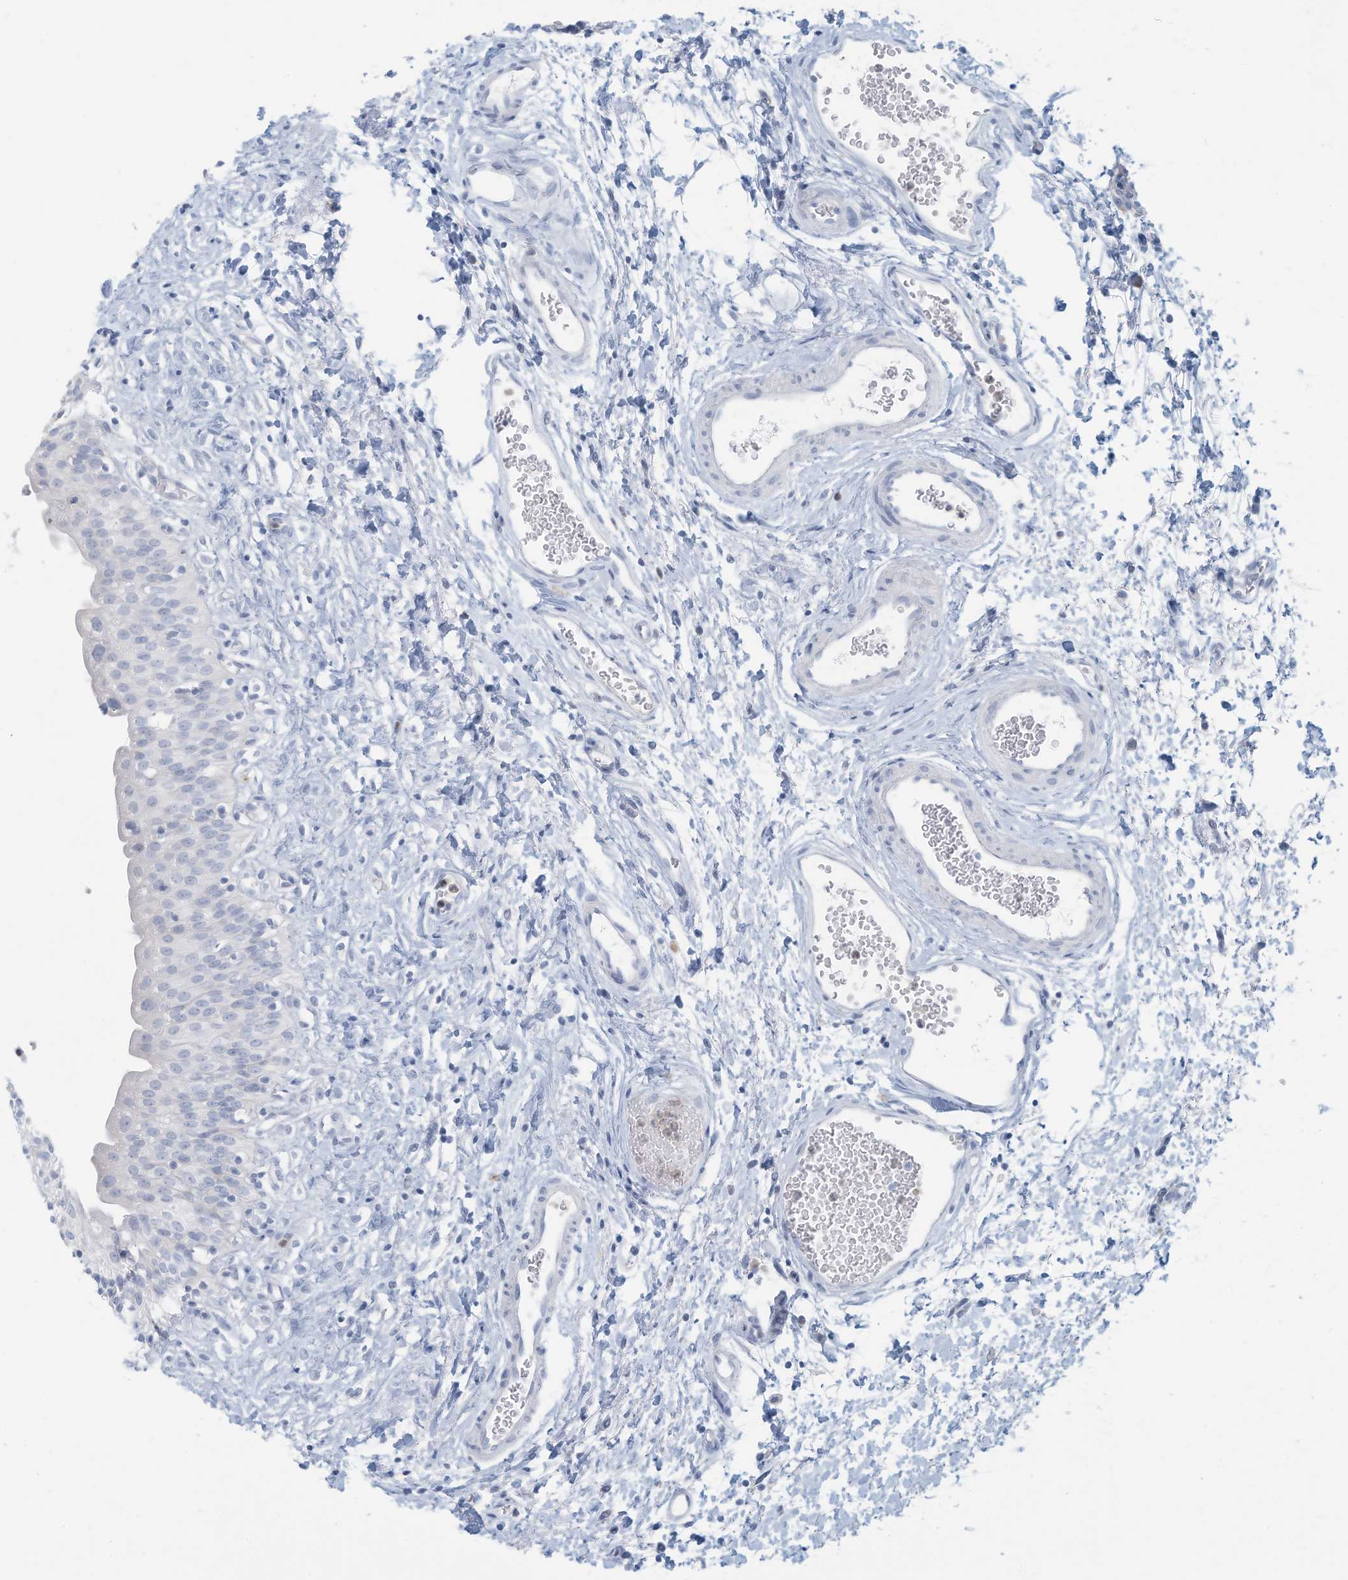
{"staining": {"intensity": "negative", "quantity": "none", "location": "none"}, "tissue": "urinary bladder", "cell_type": "Urothelial cells", "image_type": "normal", "snomed": [{"axis": "morphology", "description": "Normal tissue, NOS"}, {"axis": "topography", "description": "Urinary bladder"}], "caption": "DAB immunohistochemical staining of normal urinary bladder reveals no significant staining in urothelial cells.", "gene": "ERI2", "patient": {"sex": "male", "age": 51}}